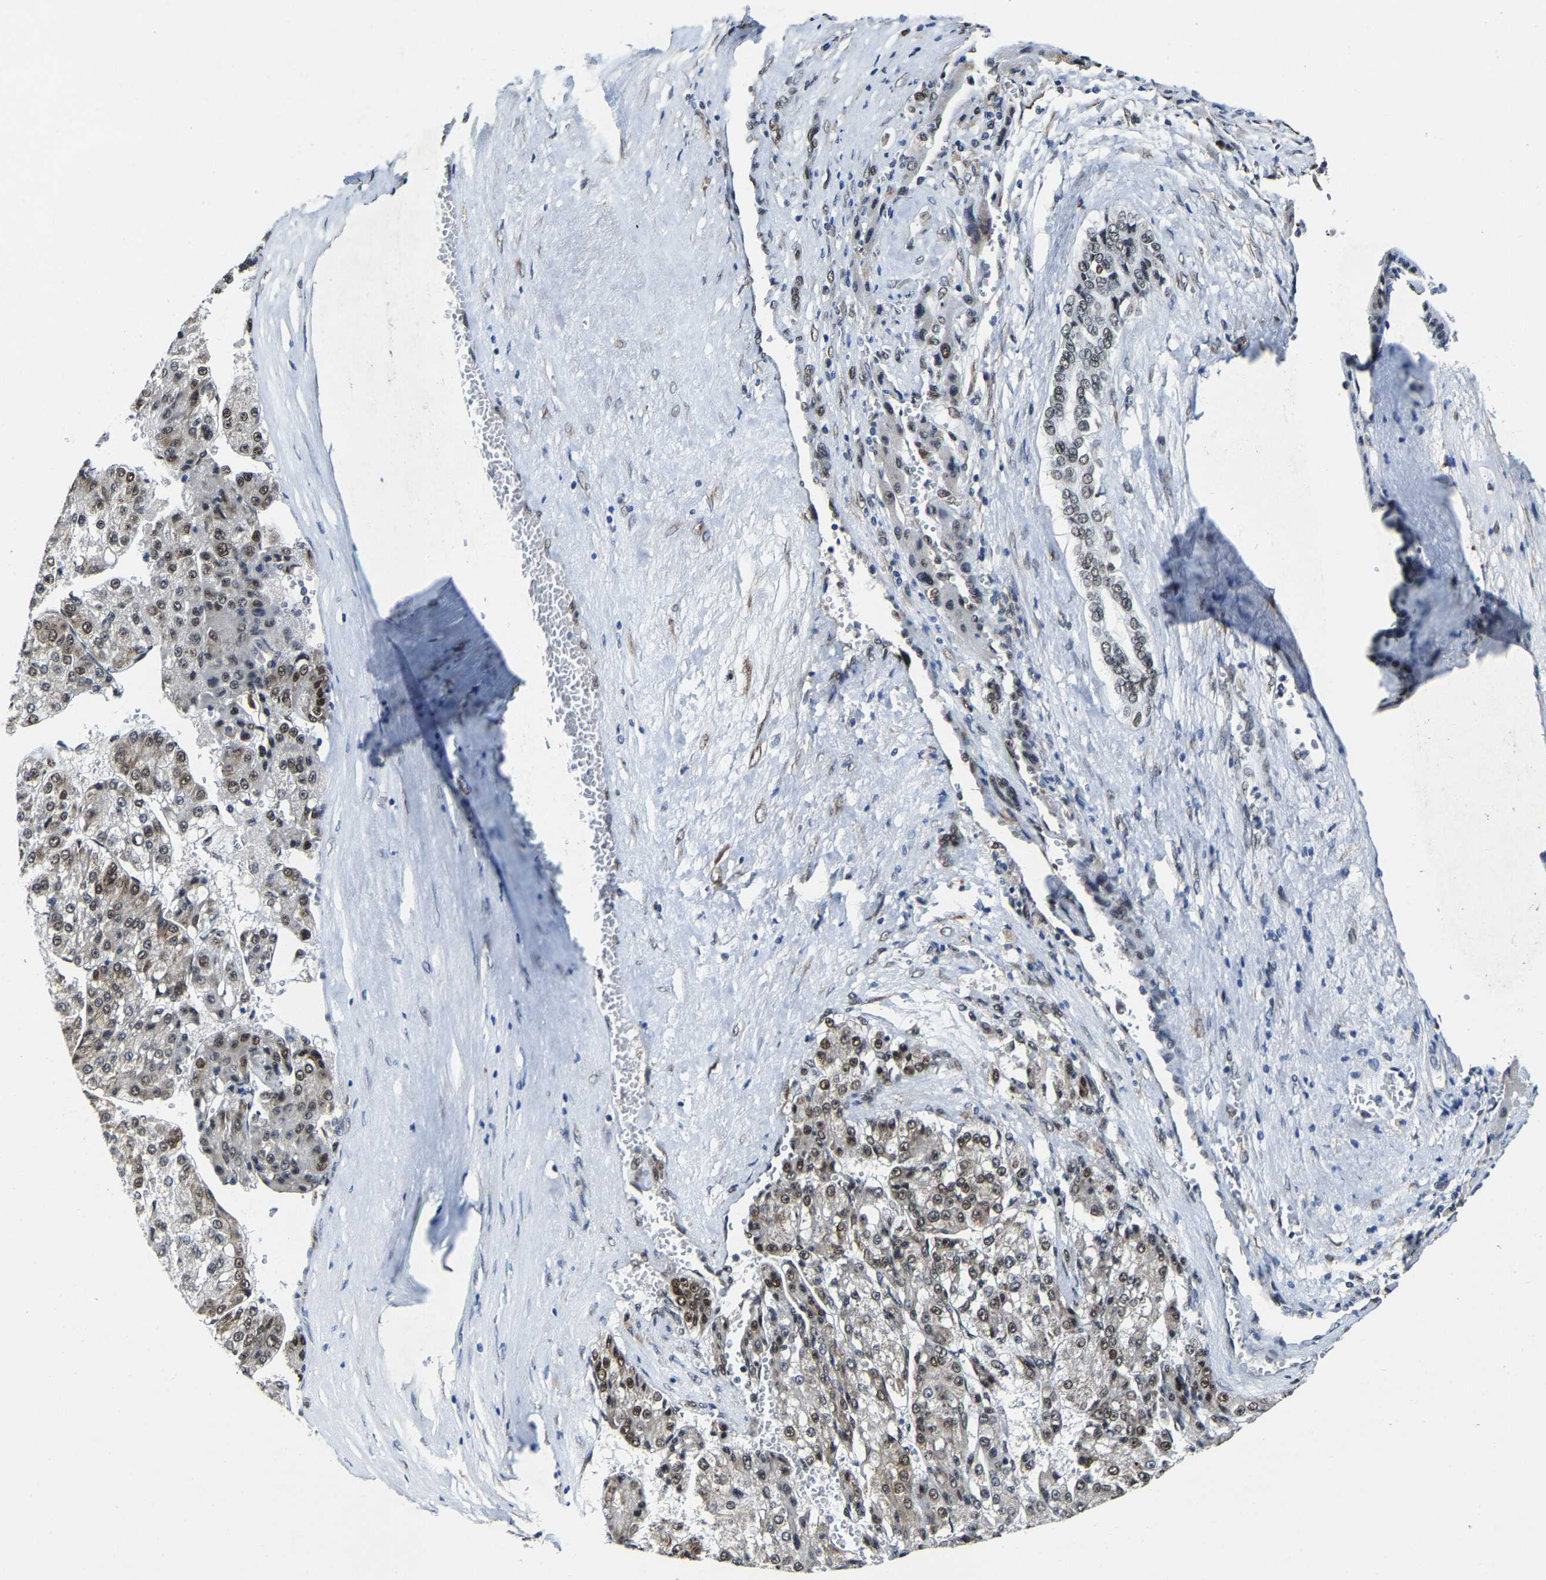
{"staining": {"intensity": "moderate", "quantity": "<25%", "location": "nuclear"}, "tissue": "liver cancer", "cell_type": "Tumor cells", "image_type": "cancer", "snomed": [{"axis": "morphology", "description": "Carcinoma, Hepatocellular, NOS"}, {"axis": "topography", "description": "Liver"}], "caption": "An image showing moderate nuclear positivity in approximately <25% of tumor cells in liver cancer, as visualized by brown immunohistochemical staining.", "gene": "METTL1", "patient": {"sex": "female", "age": 73}}